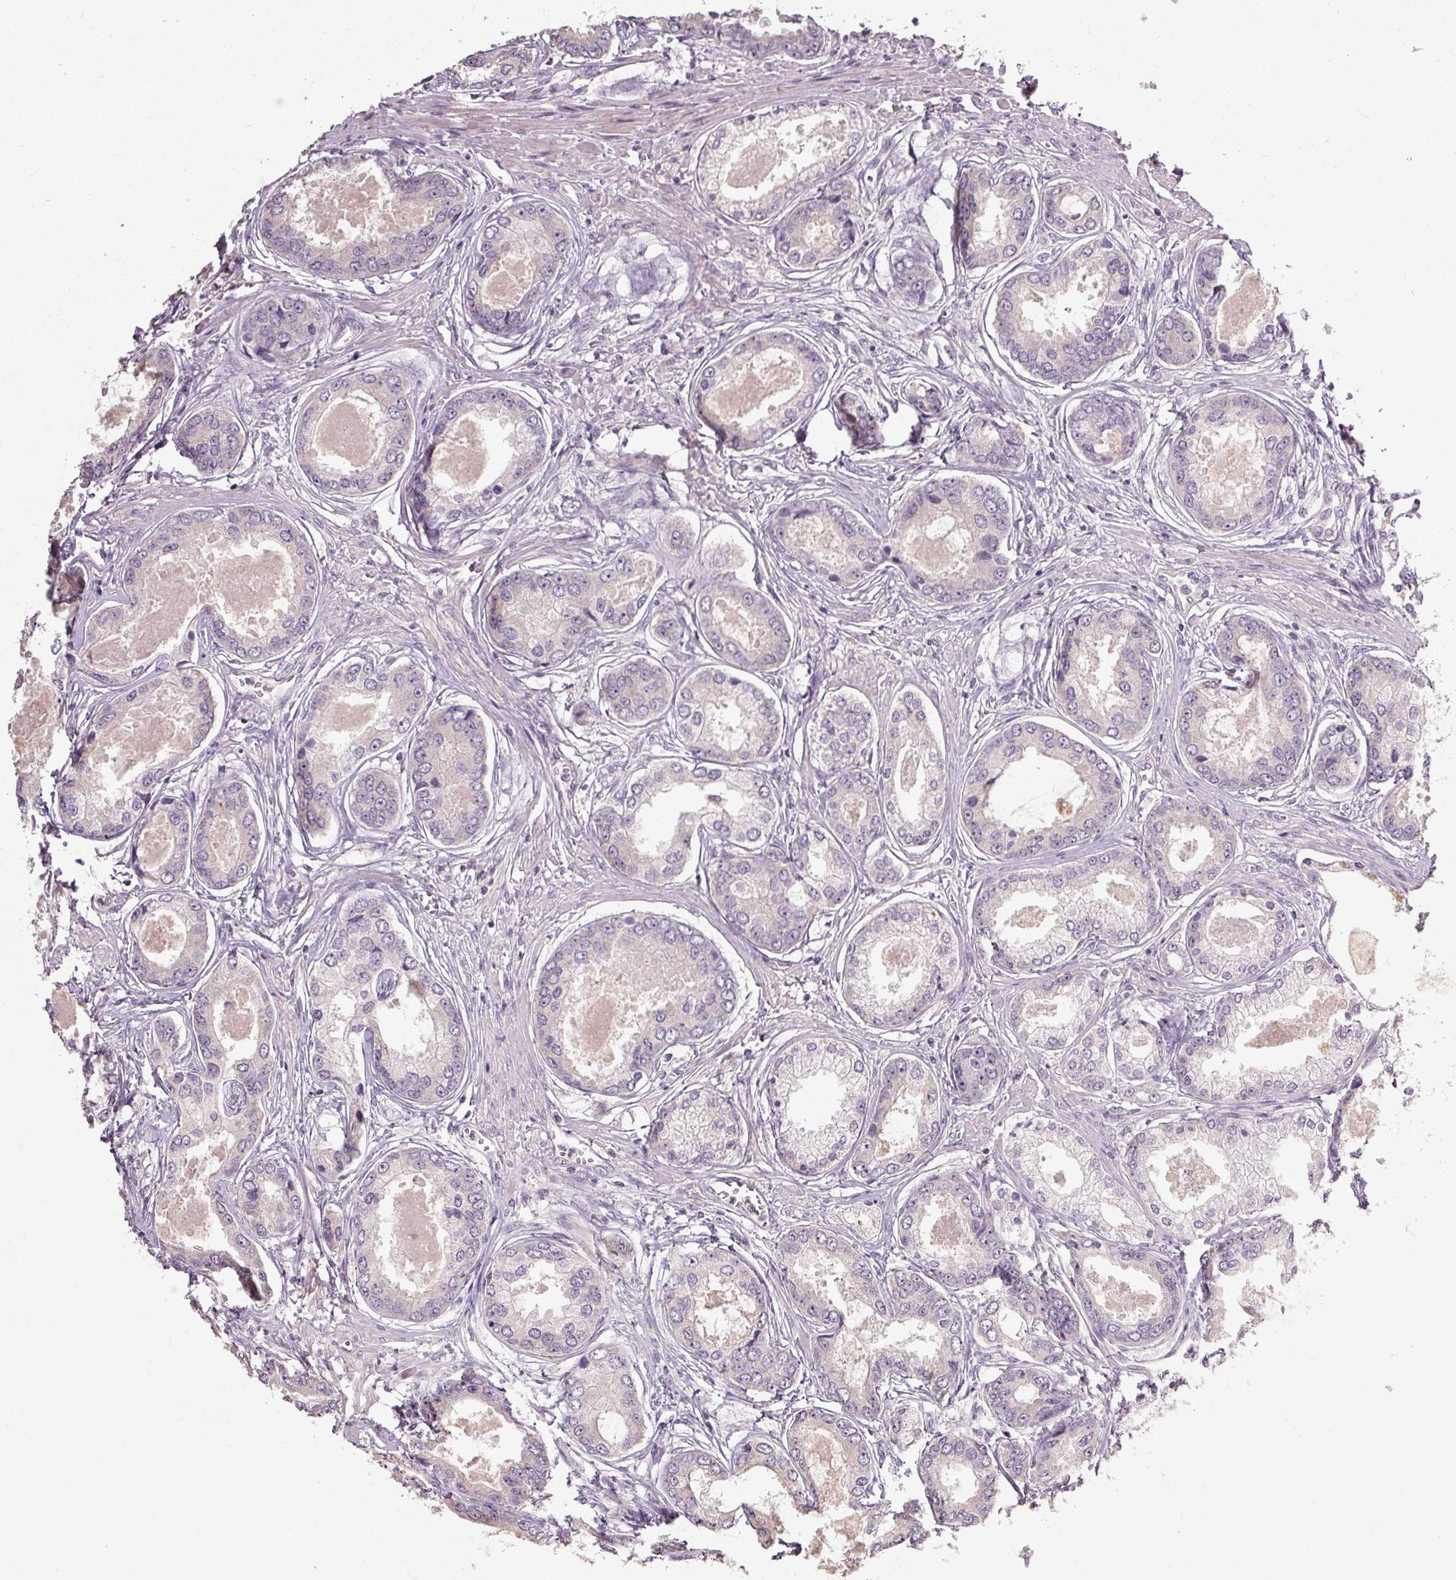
{"staining": {"intensity": "negative", "quantity": "none", "location": "none"}, "tissue": "prostate cancer", "cell_type": "Tumor cells", "image_type": "cancer", "snomed": [{"axis": "morphology", "description": "Adenocarcinoma, Low grade"}, {"axis": "topography", "description": "Prostate"}], "caption": "Tumor cells show no significant expression in prostate adenocarcinoma (low-grade).", "gene": "CFAP65", "patient": {"sex": "male", "age": 68}}